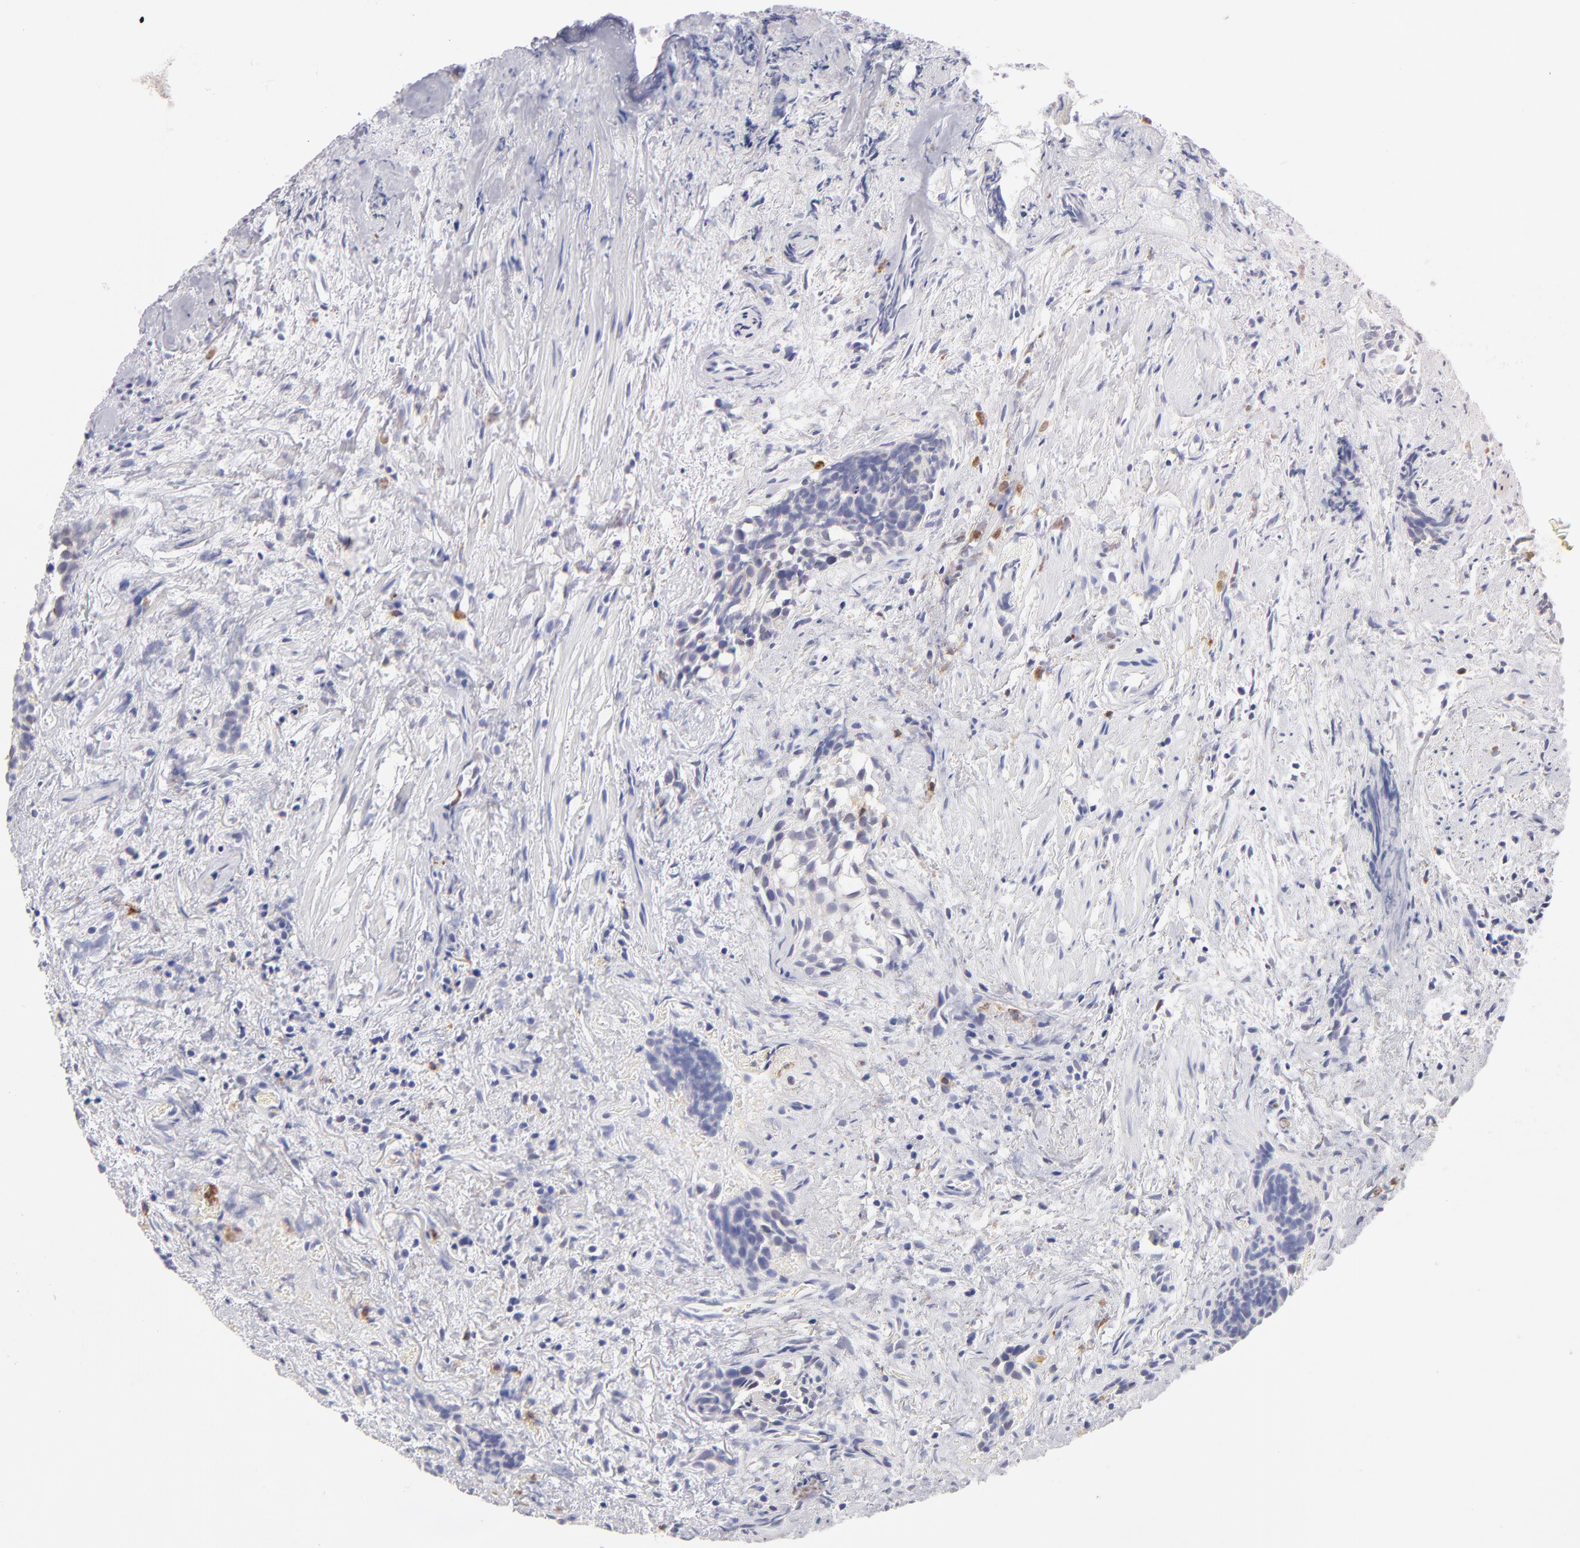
{"staining": {"intensity": "negative", "quantity": "none", "location": "none"}, "tissue": "urothelial cancer", "cell_type": "Tumor cells", "image_type": "cancer", "snomed": [{"axis": "morphology", "description": "Urothelial carcinoma, High grade"}, {"axis": "topography", "description": "Urinary bladder"}], "caption": "DAB immunohistochemical staining of human high-grade urothelial carcinoma reveals no significant positivity in tumor cells. Nuclei are stained in blue.", "gene": "MGAM", "patient": {"sex": "female", "age": 78}}